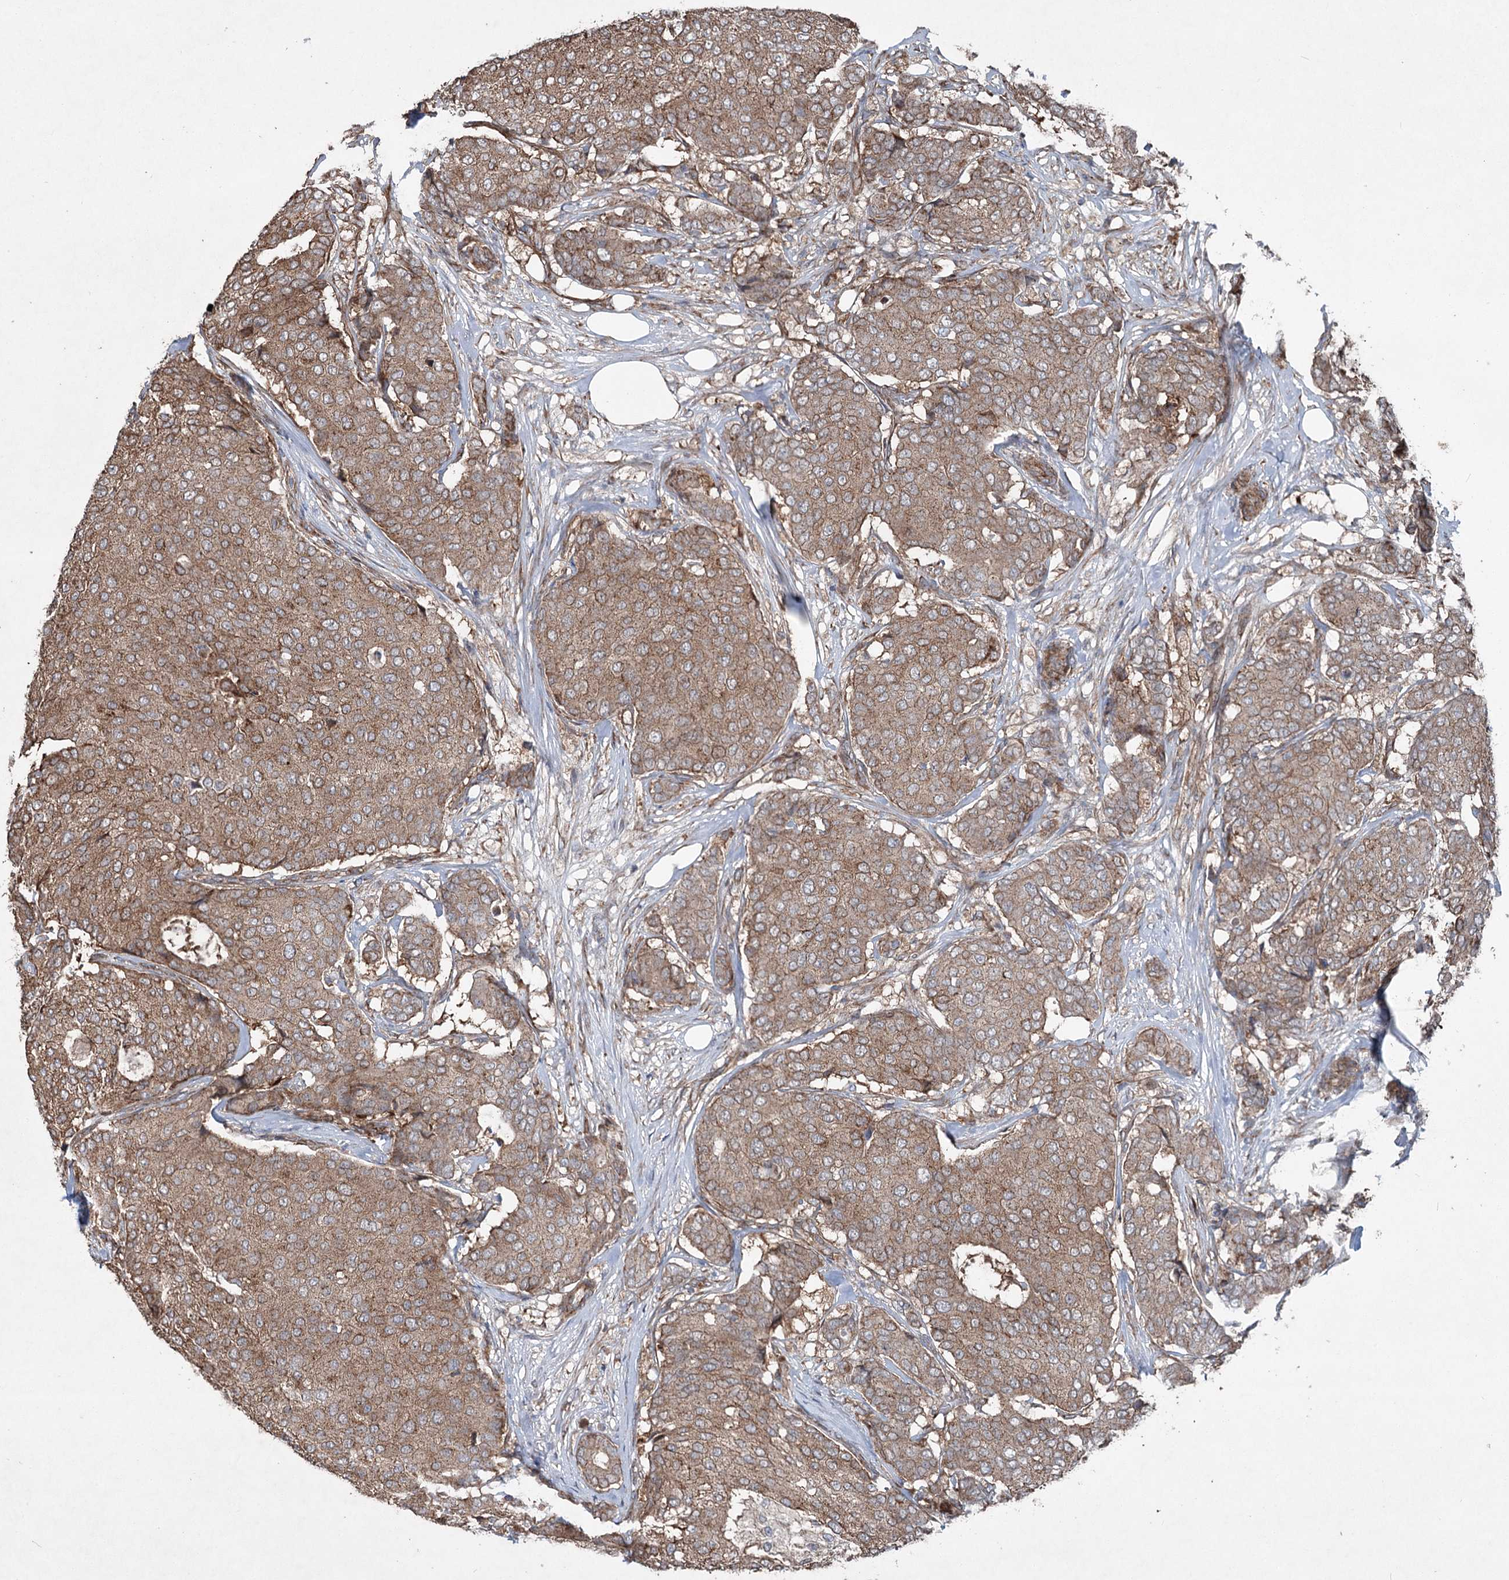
{"staining": {"intensity": "moderate", "quantity": ">75%", "location": "cytoplasmic/membranous"}, "tissue": "breast cancer", "cell_type": "Tumor cells", "image_type": "cancer", "snomed": [{"axis": "morphology", "description": "Duct carcinoma"}, {"axis": "topography", "description": "Breast"}], "caption": "About >75% of tumor cells in breast intraductal carcinoma show moderate cytoplasmic/membranous protein positivity as visualized by brown immunohistochemical staining.", "gene": "SERINC5", "patient": {"sex": "female", "age": 75}}